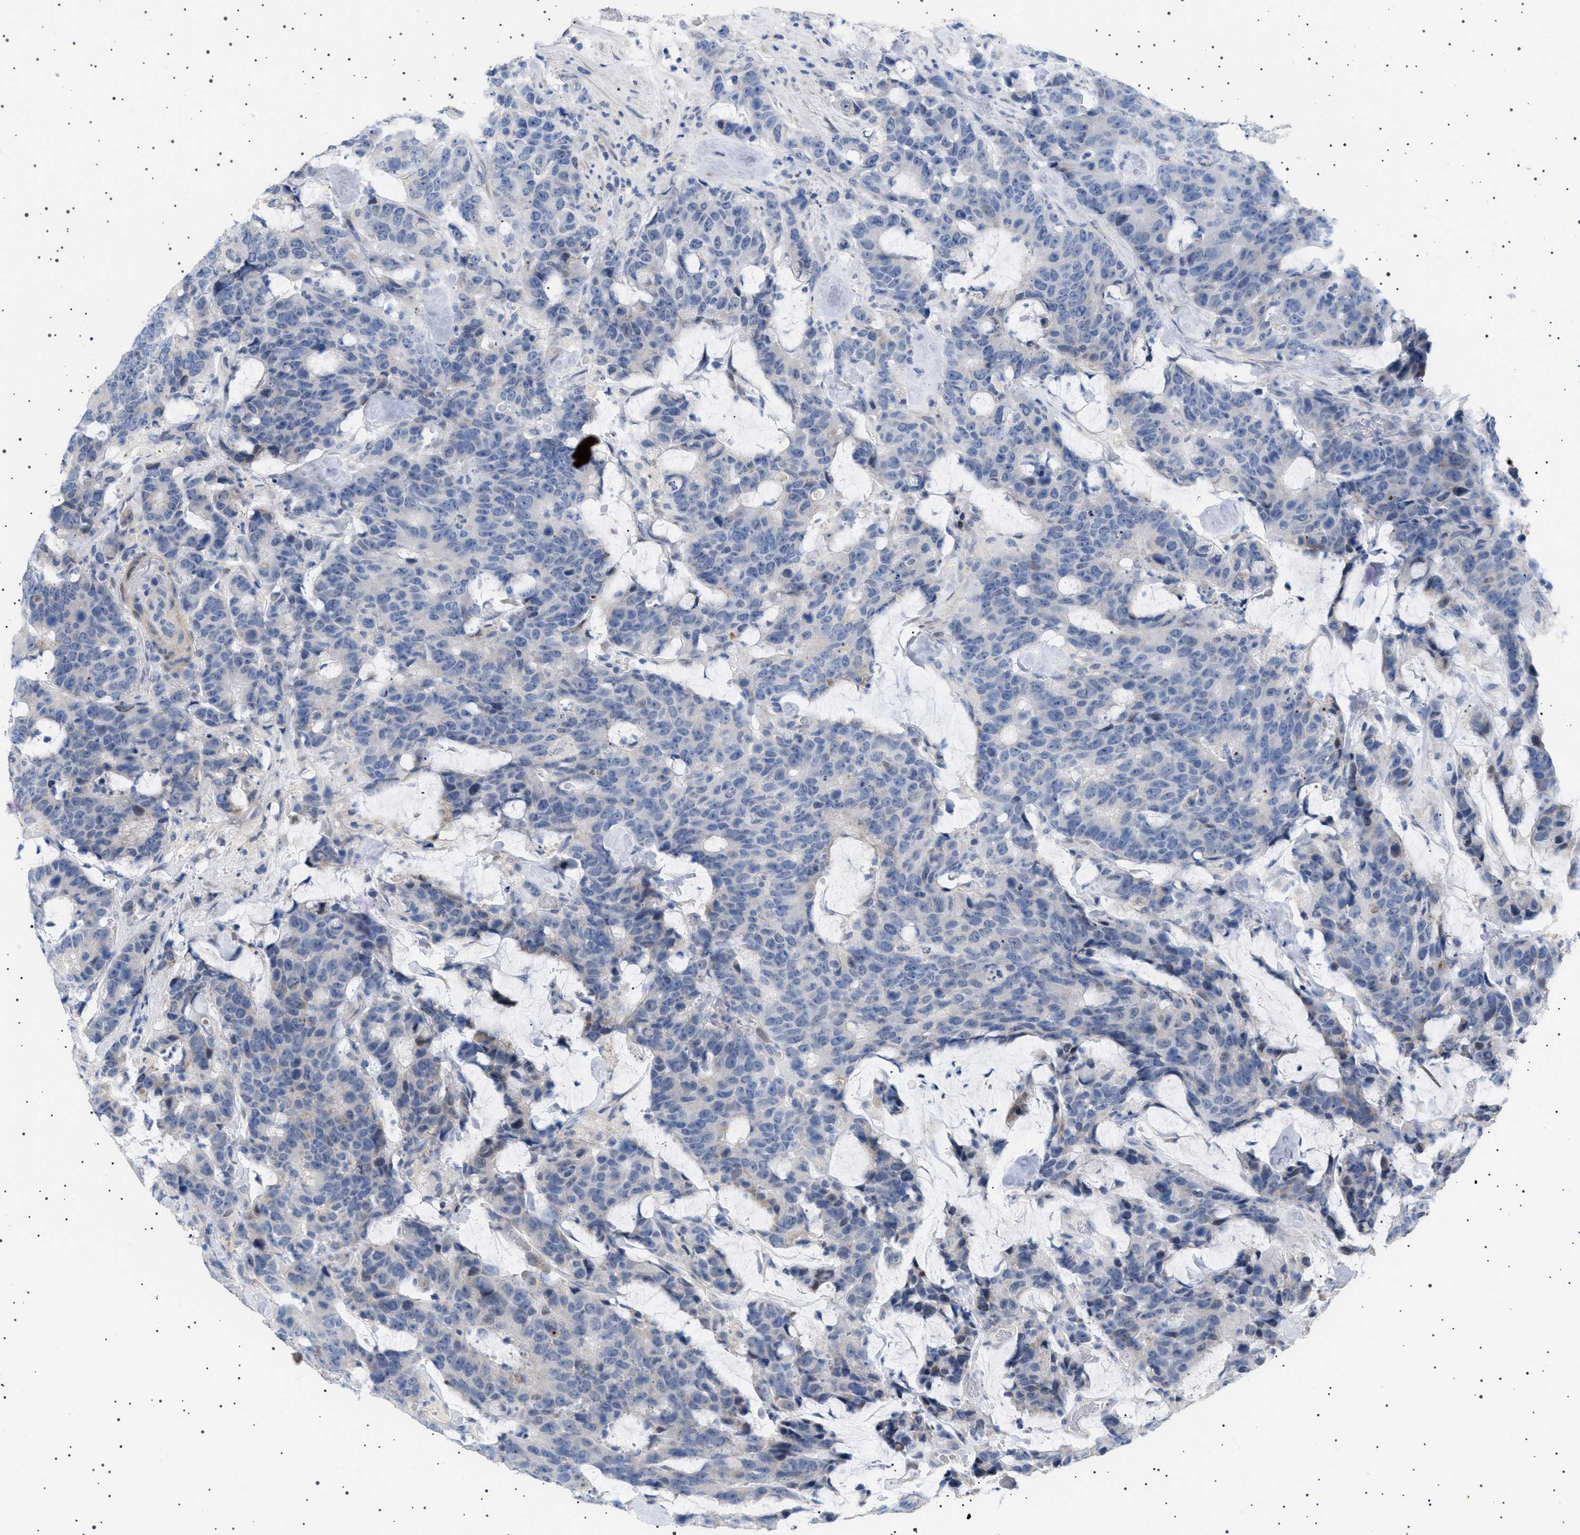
{"staining": {"intensity": "negative", "quantity": "none", "location": "none"}, "tissue": "colorectal cancer", "cell_type": "Tumor cells", "image_type": "cancer", "snomed": [{"axis": "morphology", "description": "Adenocarcinoma, NOS"}, {"axis": "topography", "description": "Colon"}], "caption": "Tumor cells are negative for brown protein staining in colorectal cancer (adenocarcinoma).", "gene": "HTR1A", "patient": {"sex": "female", "age": 86}}